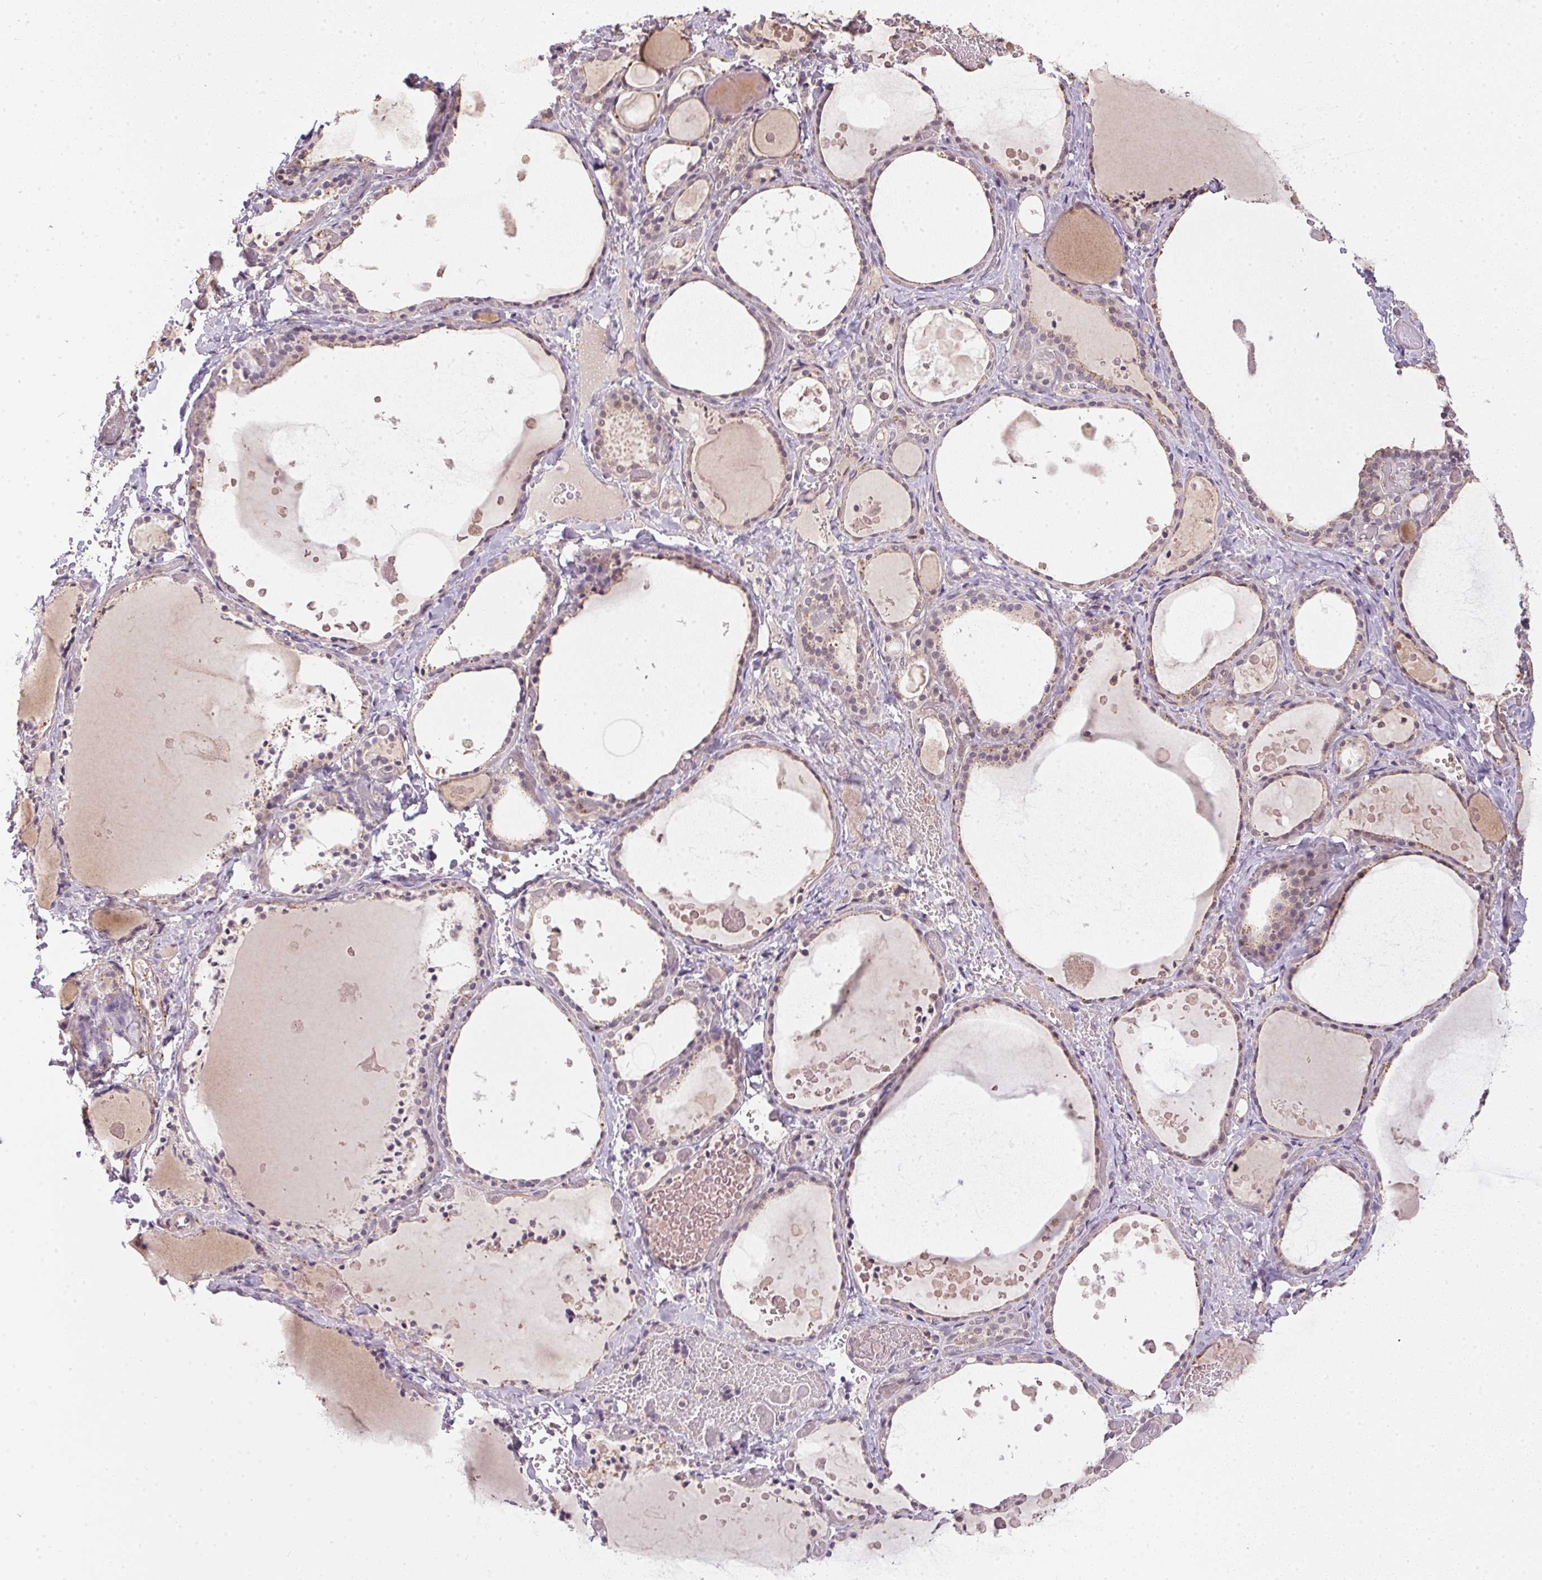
{"staining": {"intensity": "weak", "quantity": "25%-75%", "location": "nuclear"}, "tissue": "thyroid gland", "cell_type": "Glandular cells", "image_type": "normal", "snomed": [{"axis": "morphology", "description": "Normal tissue, NOS"}, {"axis": "topography", "description": "Thyroid gland"}], "caption": "Immunohistochemistry (IHC) staining of benign thyroid gland, which reveals low levels of weak nuclear positivity in about 25%-75% of glandular cells indicating weak nuclear protein staining. The staining was performed using DAB (3,3'-diaminobenzidine) (brown) for protein detection and nuclei were counterstained in hematoxylin (blue).", "gene": "CFAP92", "patient": {"sex": "female", "age": 56}}